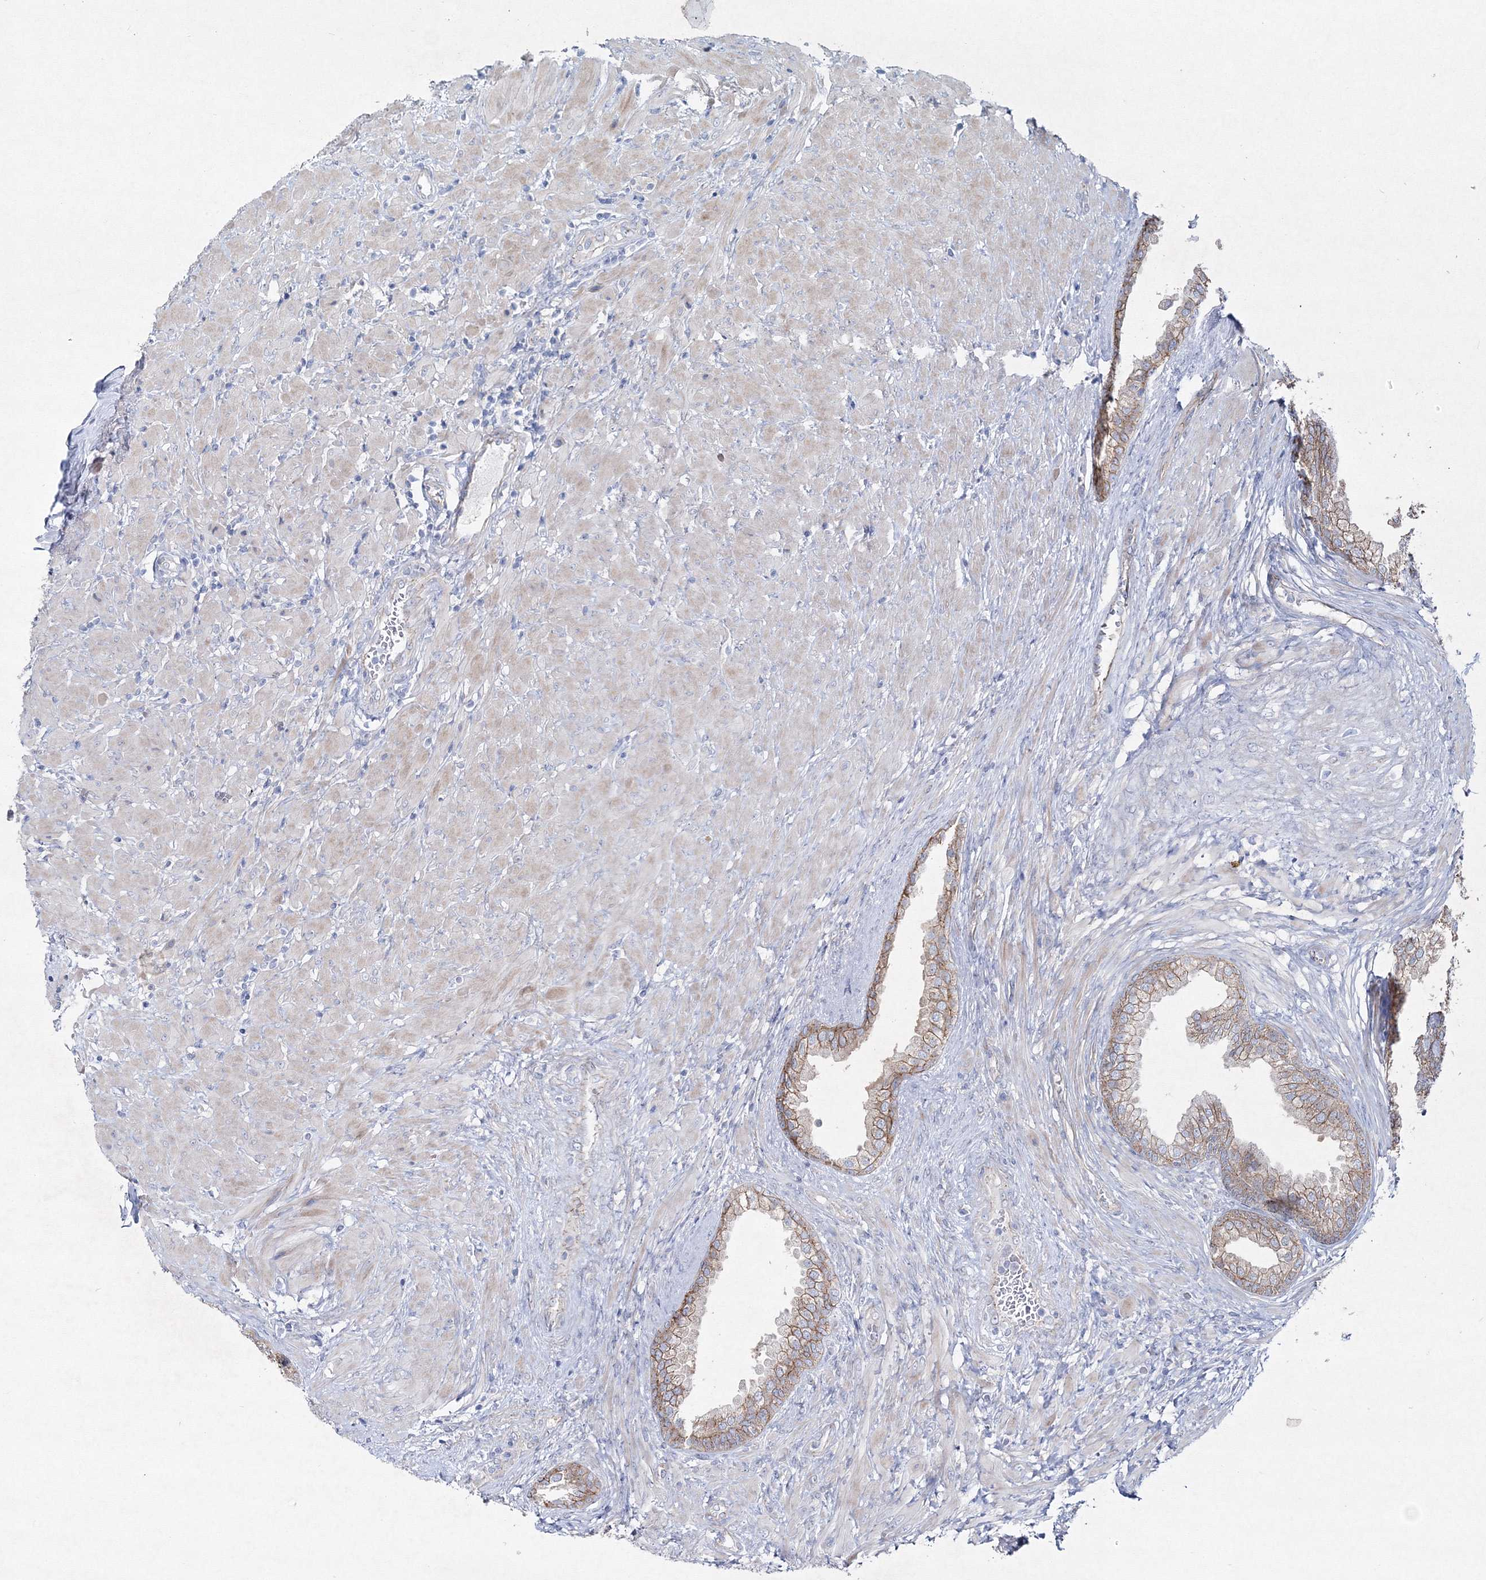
{"staining": {"intensity": "moderate", "quantity": ">75%", "location": "cytoplasmic/membranous"}, "tissue": "prostate", "cell_type": "Glandular cells", "image_type": "normal", "snomed": [{"axis": "morphology", "description": "Normal tissue, NOS"}, {"axis": "topography", "description": "Prostate"}], "caption": "Prostate stained for a protein (brown) demonstrates moderate cytoplasmic/membranous positive expression in approximately >75% of glandular cells.", "gene": "NAA40", "patient": {"sex": "male", "age": 76}}